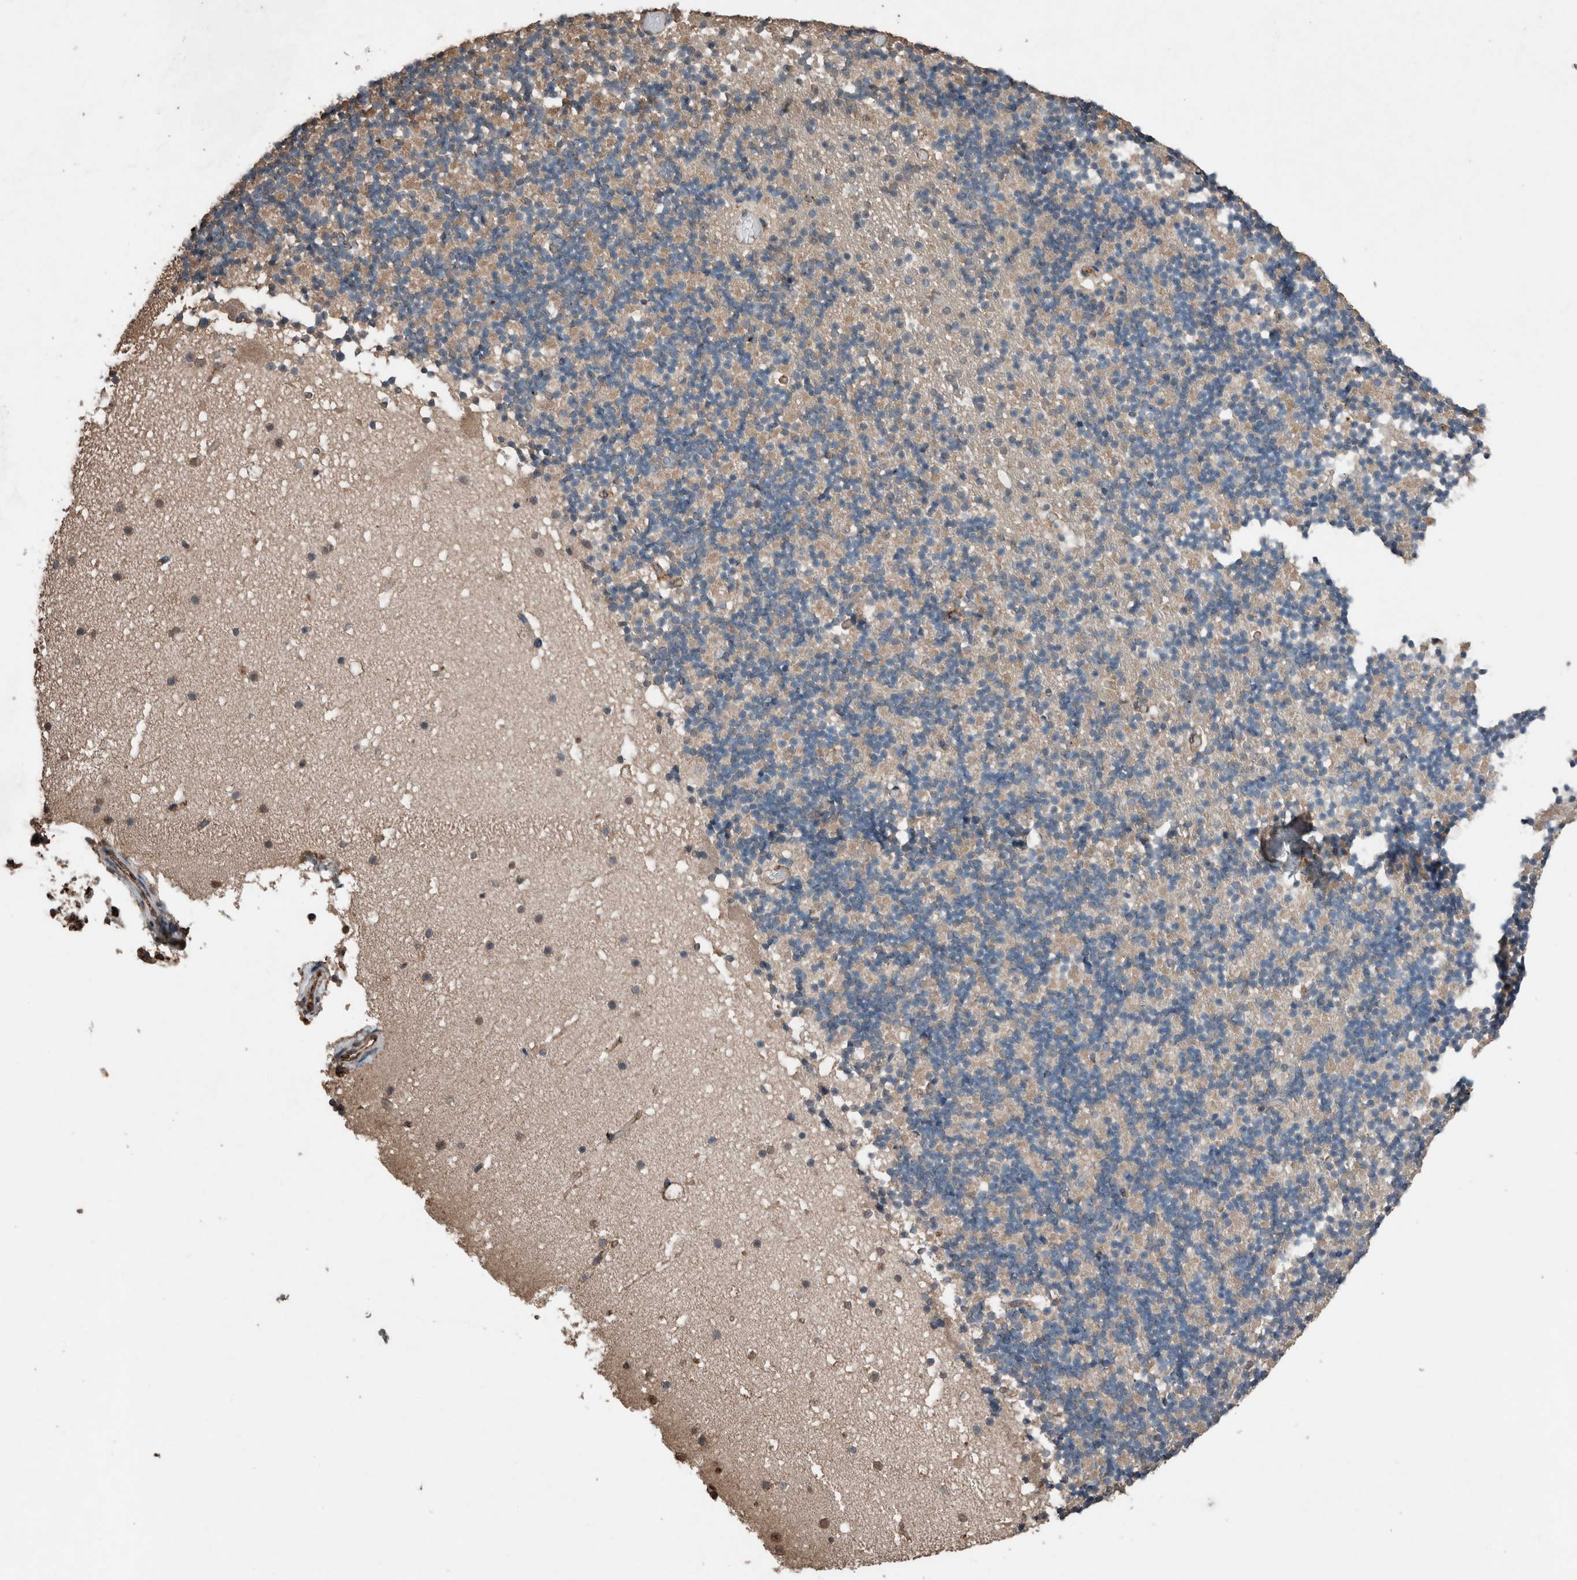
{"staining": {"intensity": "negative", "quantity": "none", "location": "none"}, "tissue": "cerebellum", "cell_type": "Cells in granular layer", "image_type": "normal", "snomed": [{"axis": "morphology", "description": "Normal tissue, NOS"}, {"axis": "topography", "description": "Cerebellum"}], "caption": "Immunohistochemistry (IHC) image of unremarkable cerebellum: human cerebellum stained with DAB (3,3'-diaminobenzidine) reveals no significant protein positivity in cells in granular layer.", "gene": "S100A10", "patient": {"sex": "male", "age": 57}}